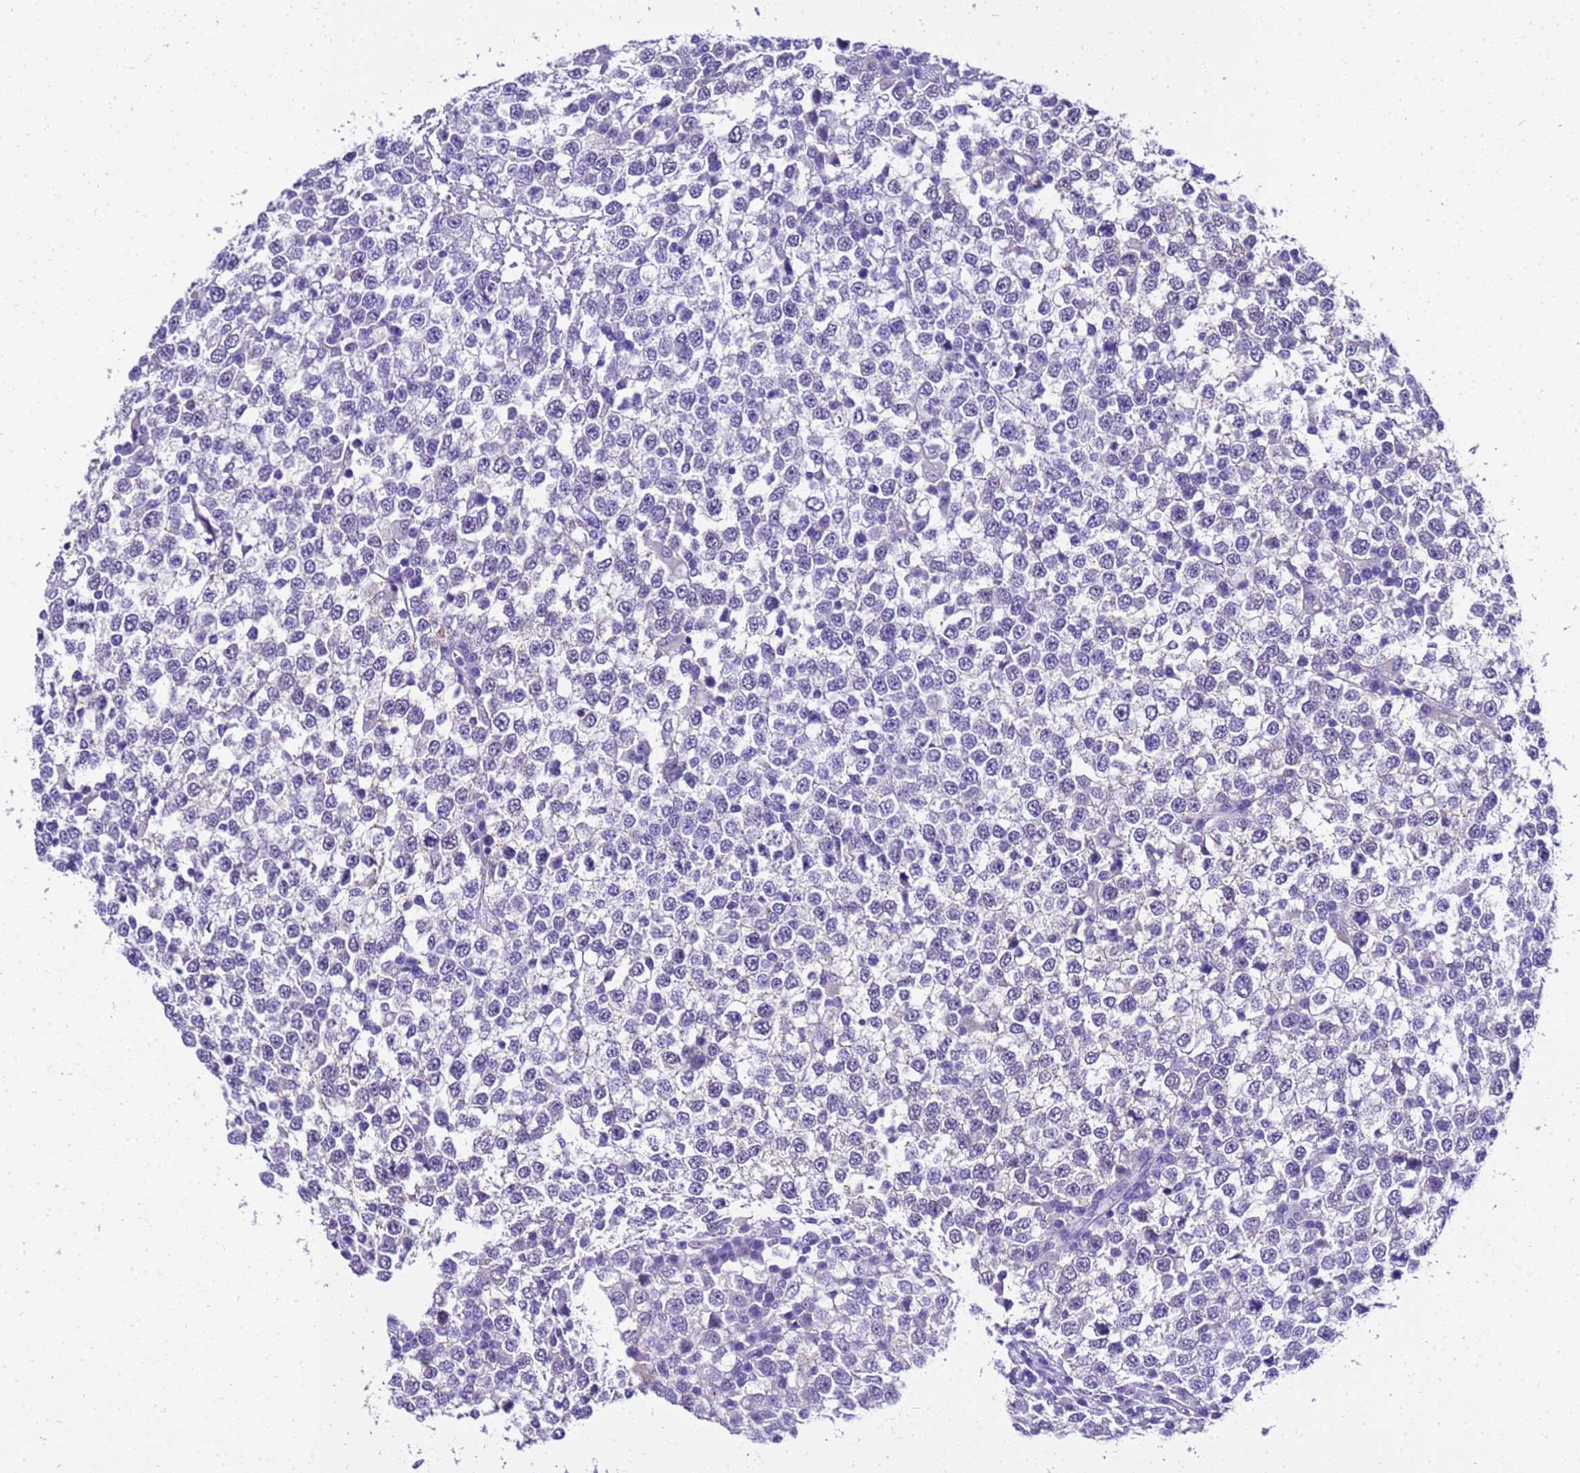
{"staining": {"intensity": "negative", "quantity": "none", "location": "none"}, "tissue": "testis cancer", "cell_type": "Tumor cells", "image_type": "cancer", "snomed": [{"axis": "morphology", "description": "Seminoma, NOS"}, {"axis": "topography", "description": "Testis"}], "caption": "This image is of seminoma (testis) stained with immunohistochemistry (IHC) to label a protein in brown with the nuclei are counter-stained blue. There is no staining in tumor cells. The staining was performed using DAB to visualize the protein expression in brown, while the nuclei were stained in blue with hematoxylin (Magnification: 20x).", "gene": "HSPB6", "patient": {"sex": "male", "age": 65}}